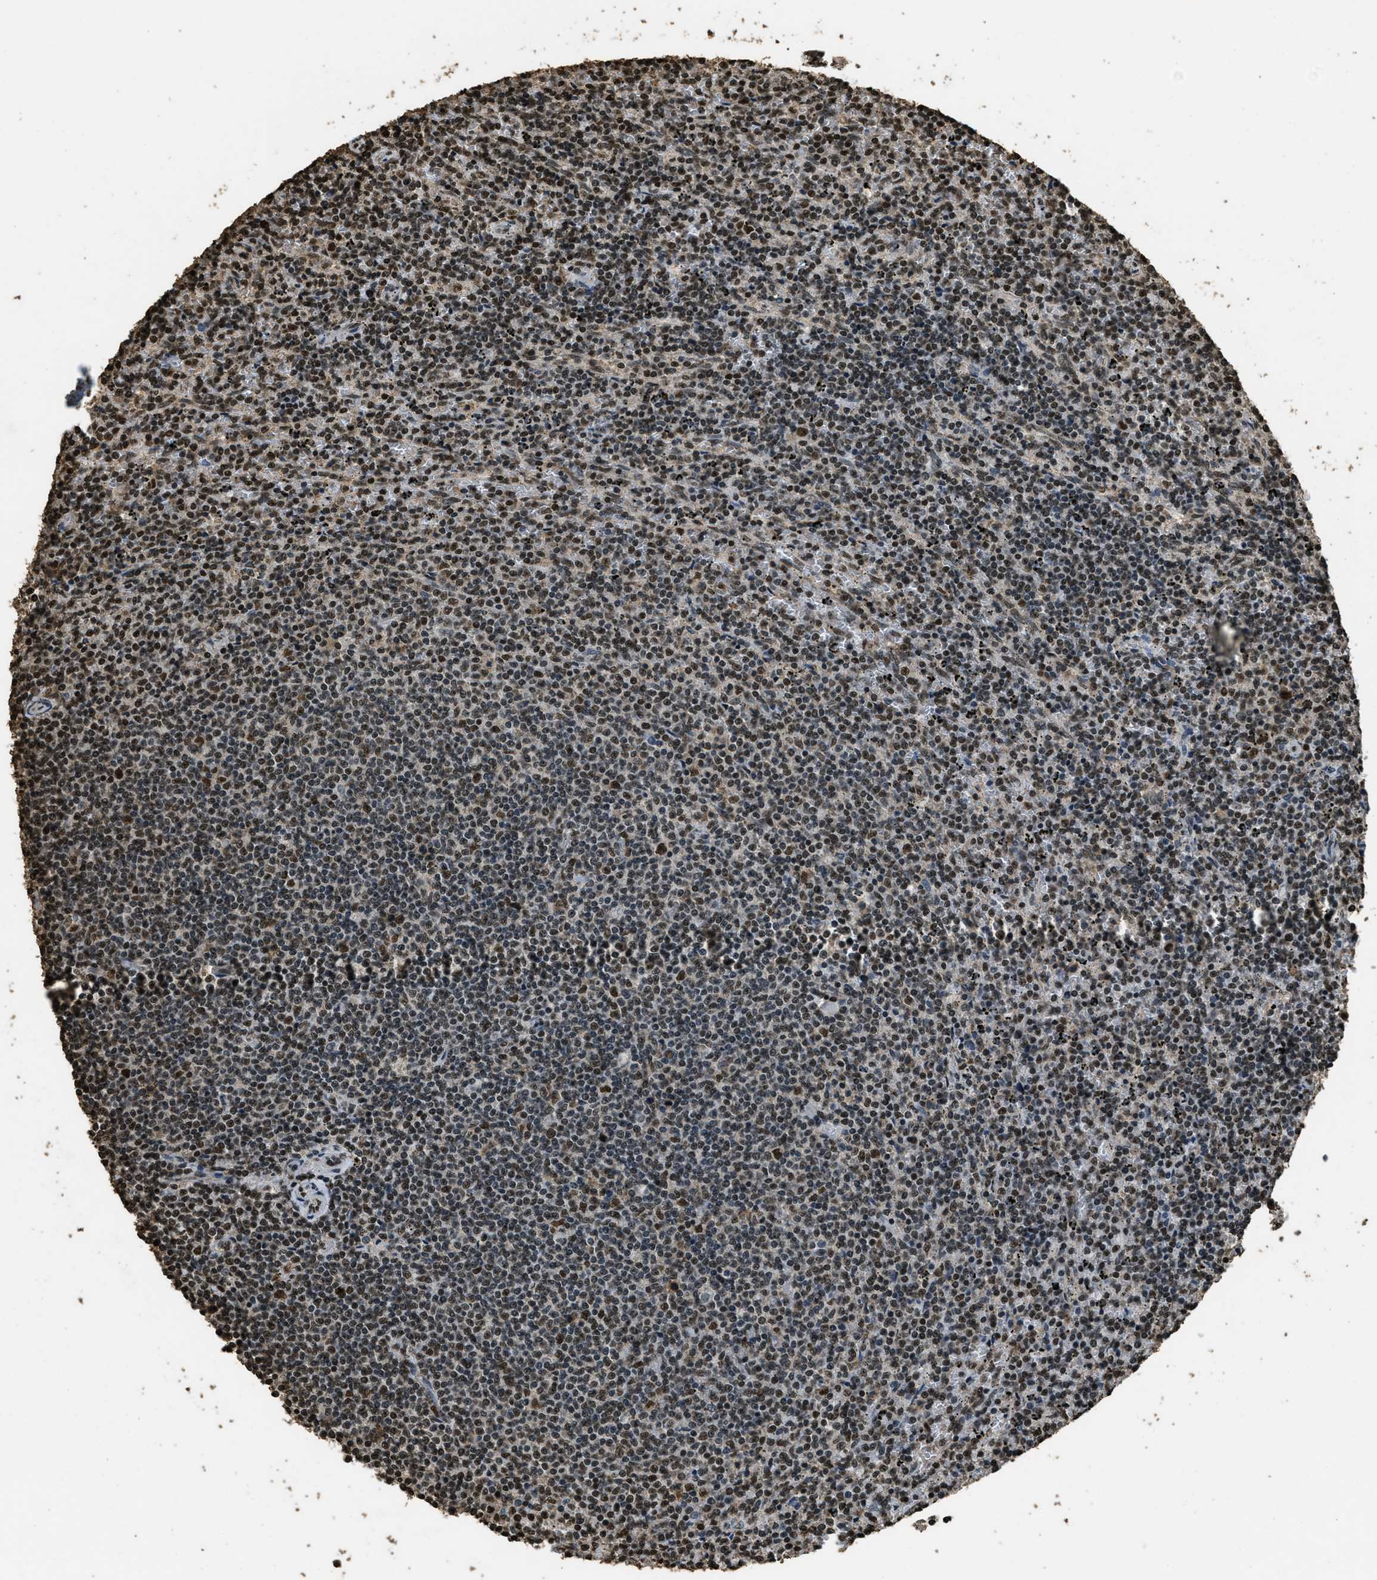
{"staining": {"intensity": "strong", "quantity": ">75%", "location": "nuclear"}, "tissue": "lymphoma", "cell_type": "Tumor cells", "image_type": "cancer", "snomed": [{"axis": "morphology", "description": "Malignant lymphoma, non-Hodgkin's type, Low grade"}, {"axis": "topography", "description": "Spleen"}], "caption": "Protein expression analysis of human low-grade malignant lymphoma, non-Hodgkin's type reveals strong nuclear expression in about >75% of tumor cells.", "gene": "MYB", "patient": {"sex": "female", "age": 50}}